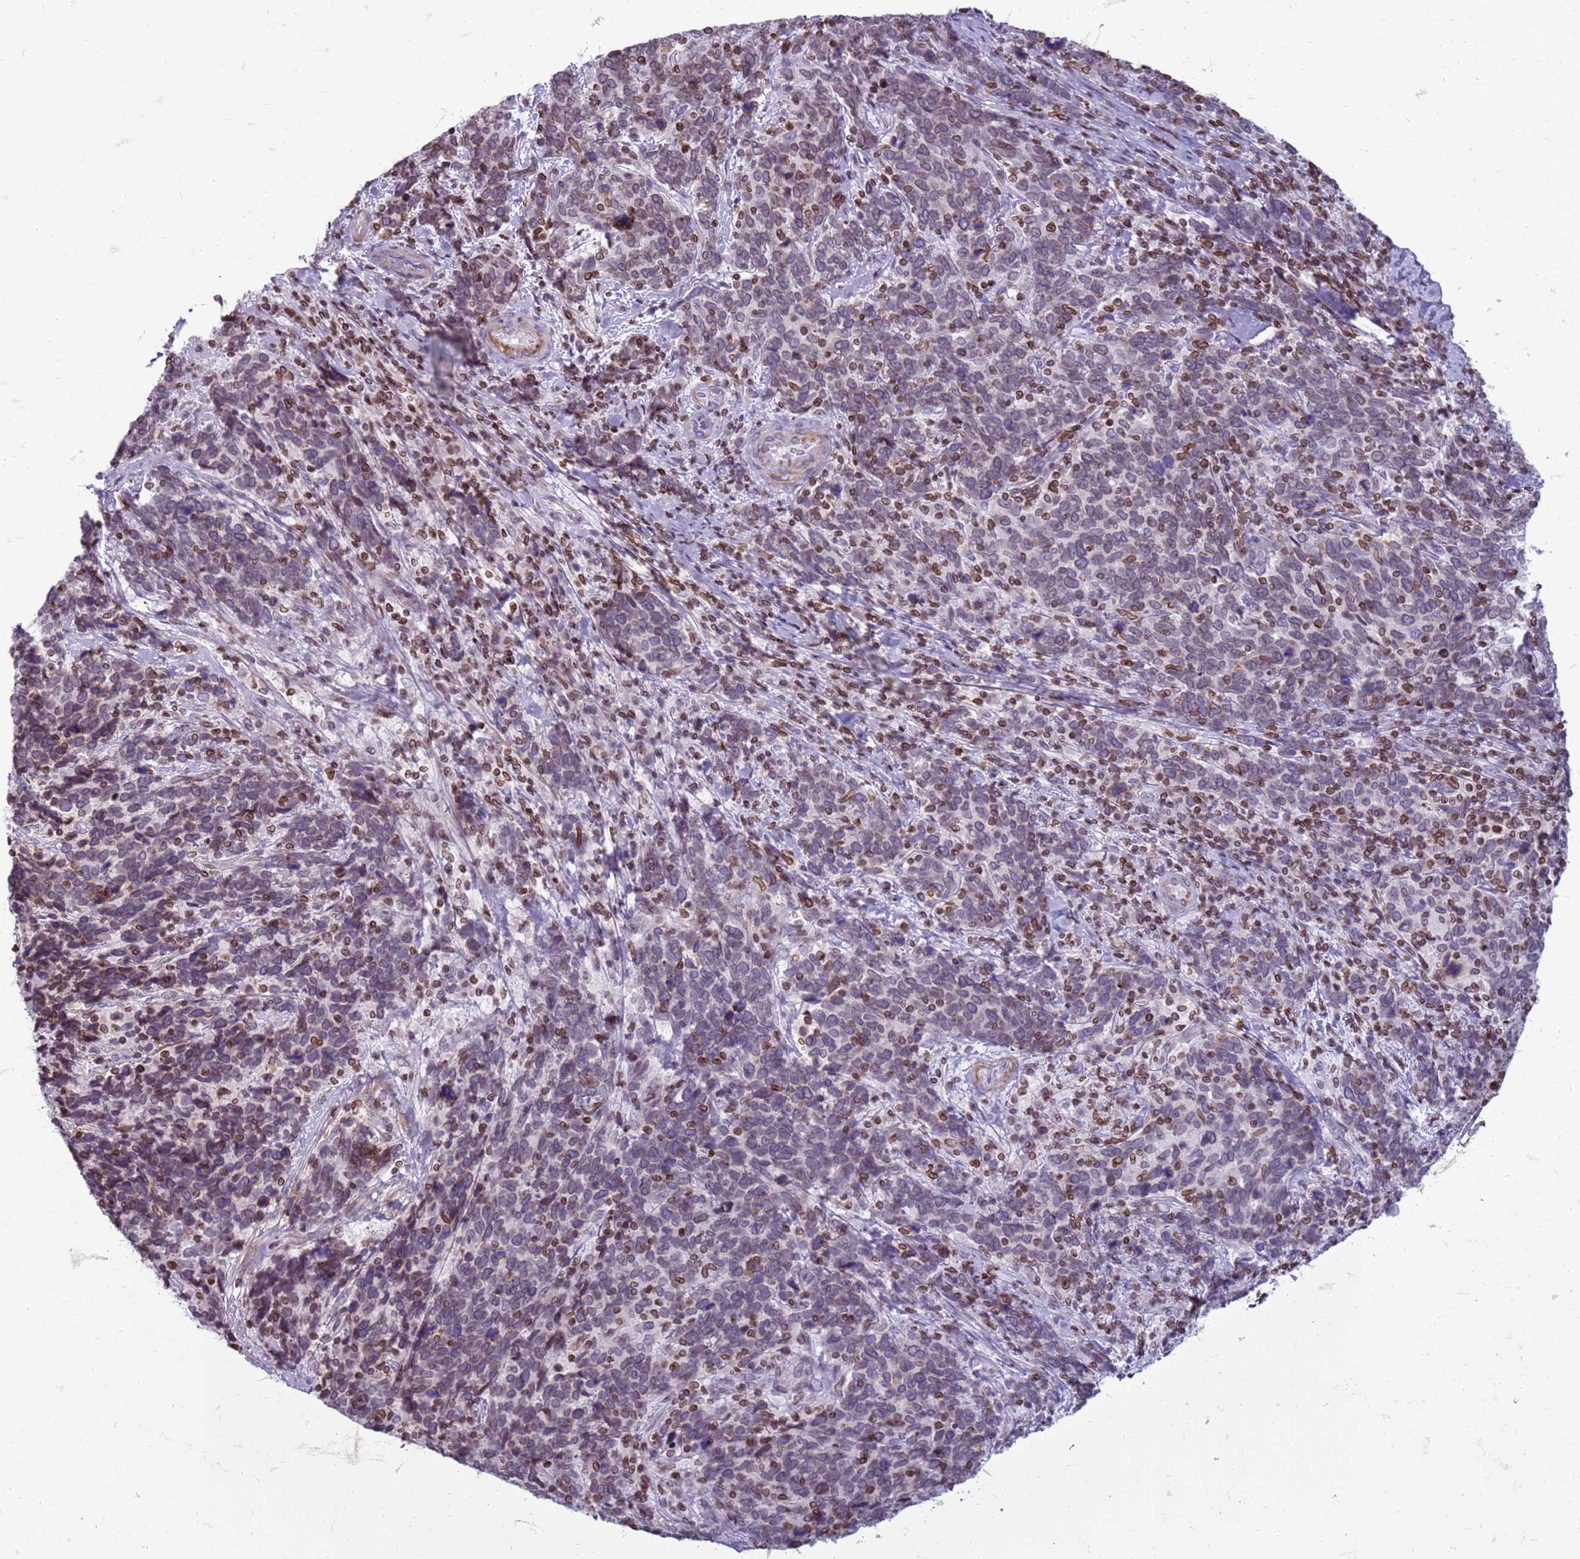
{"staining": {"intensity": "weak", "quantity": "<25%", "location": "cytoplasmic/membranous,nuclear"}, "tissue": "cervical cancer", "cell_type": "Tumor cells", "image_type": "cancer", "snomed": [{"axis": "morphology", "description": "Squamous cell carcinoma, NOS"}, {"axis": "topography", "description": "Cervix"}], "caption": "This histopathology image is of cervical cancer (squamous cell carcinoma) stained with immunohistochemistry to label a protein in brown with the nuclei are counter-stained blue. There is no positivity in tumor cells. (DAB (3,3'-diaminobenzidine) immunohistochemistry visualized using brightfield microscopy, high magnification).", "gene": "METTL25B", "patient": {"sex": "female", "age": 41}}